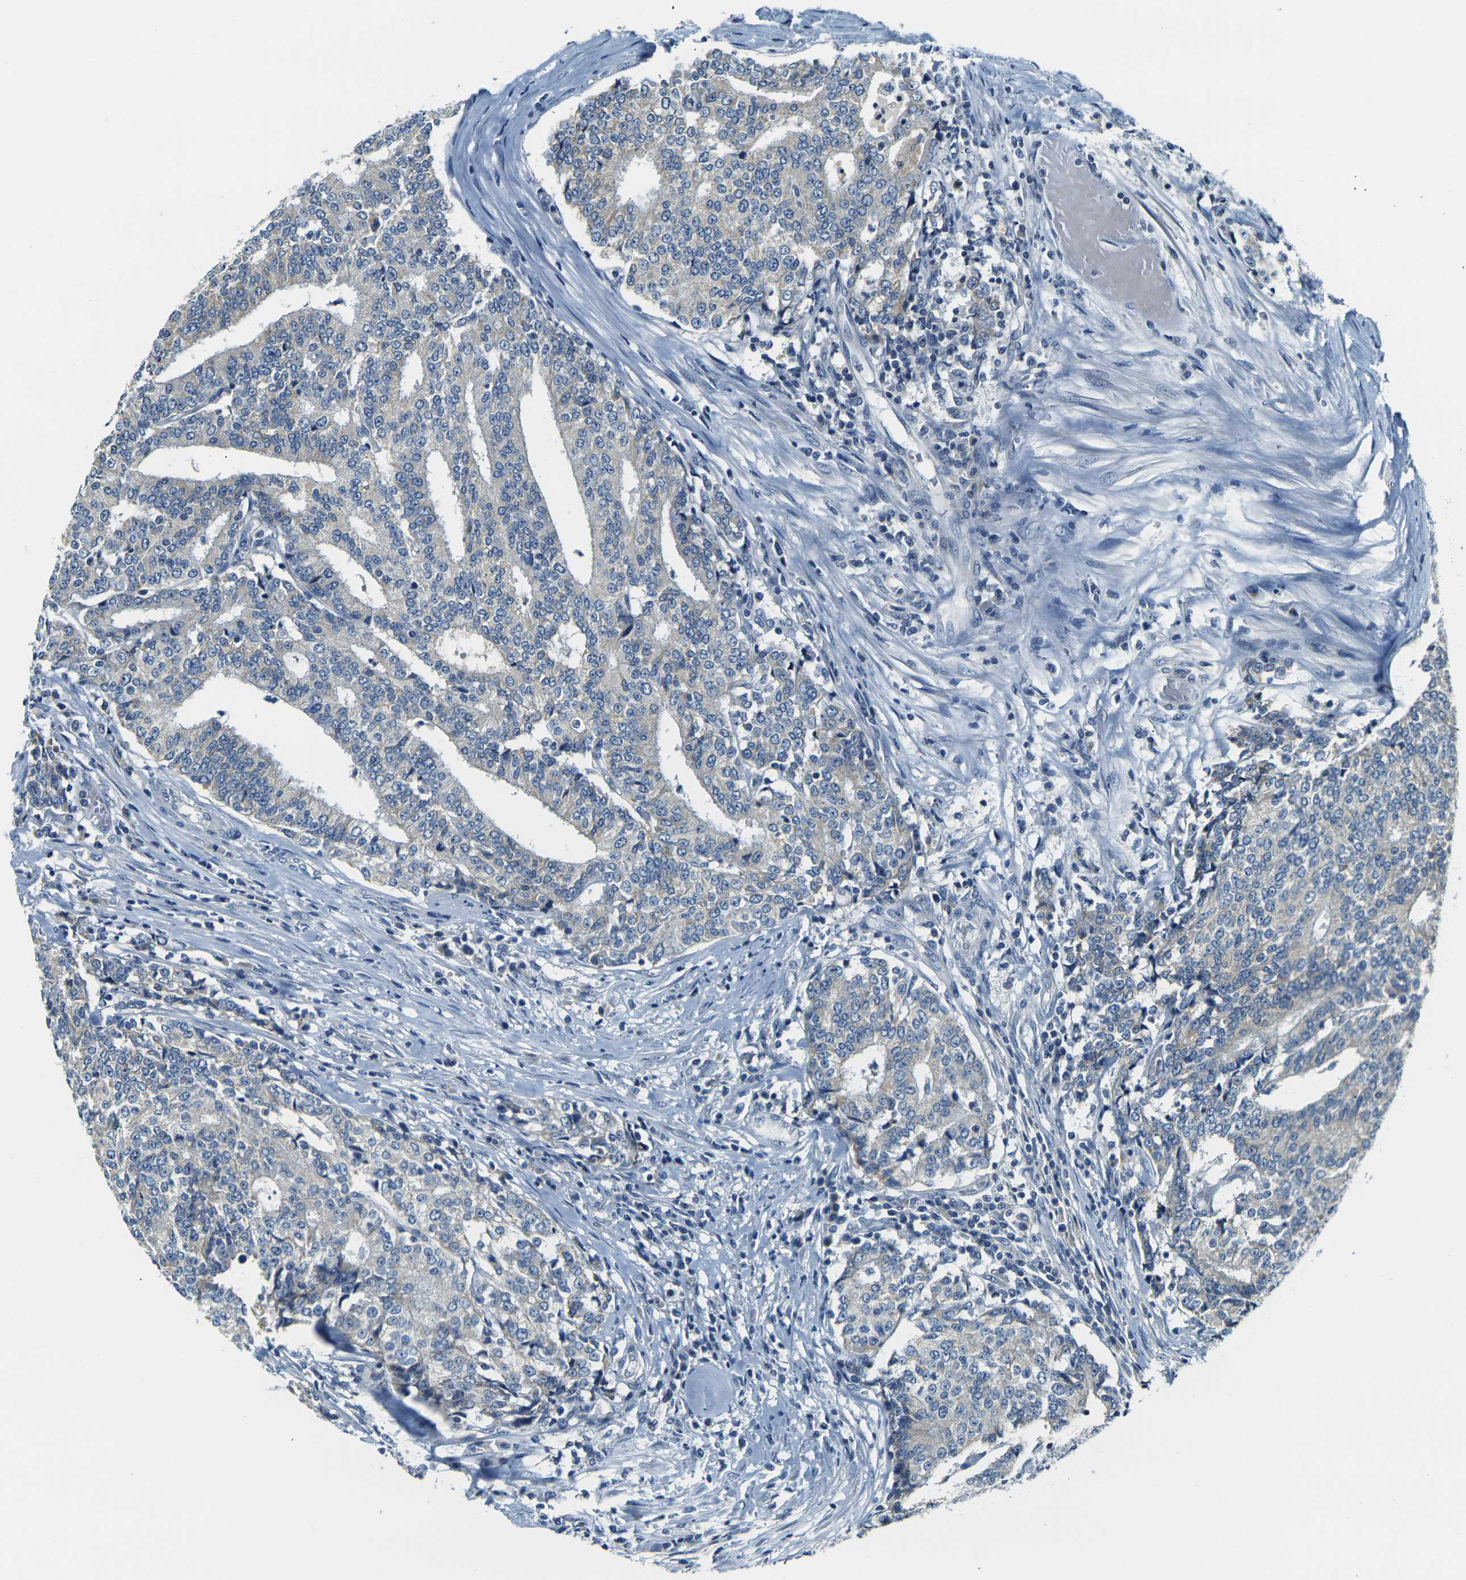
{"staining": {"intensity": "negative", "quantity": "none", "location": "none"}, "tissue": "prostate cancer", "cell_type": "Tumor cells", "image_type": "cancer", "snomed": [{"axis": "morphology", "description": "Normal tissue, NOS"}, {"axis": "morphology", "description": "Adenocarcinoma, High grade"}, {"axis": "topography", "description": "Prostate"}, {"axis": "topography", "description": "Seminal veicle"}], "caption": "High magnification brightfield microscopy of adenocarcinoma (high-grade) (prostate) stained with DAB (brown) and counterstained with hematoxylin (blue): tumor cells show no significant expression.", "gene": "SHISAL2B", "patient": {"sex": "male", "age": 55}}